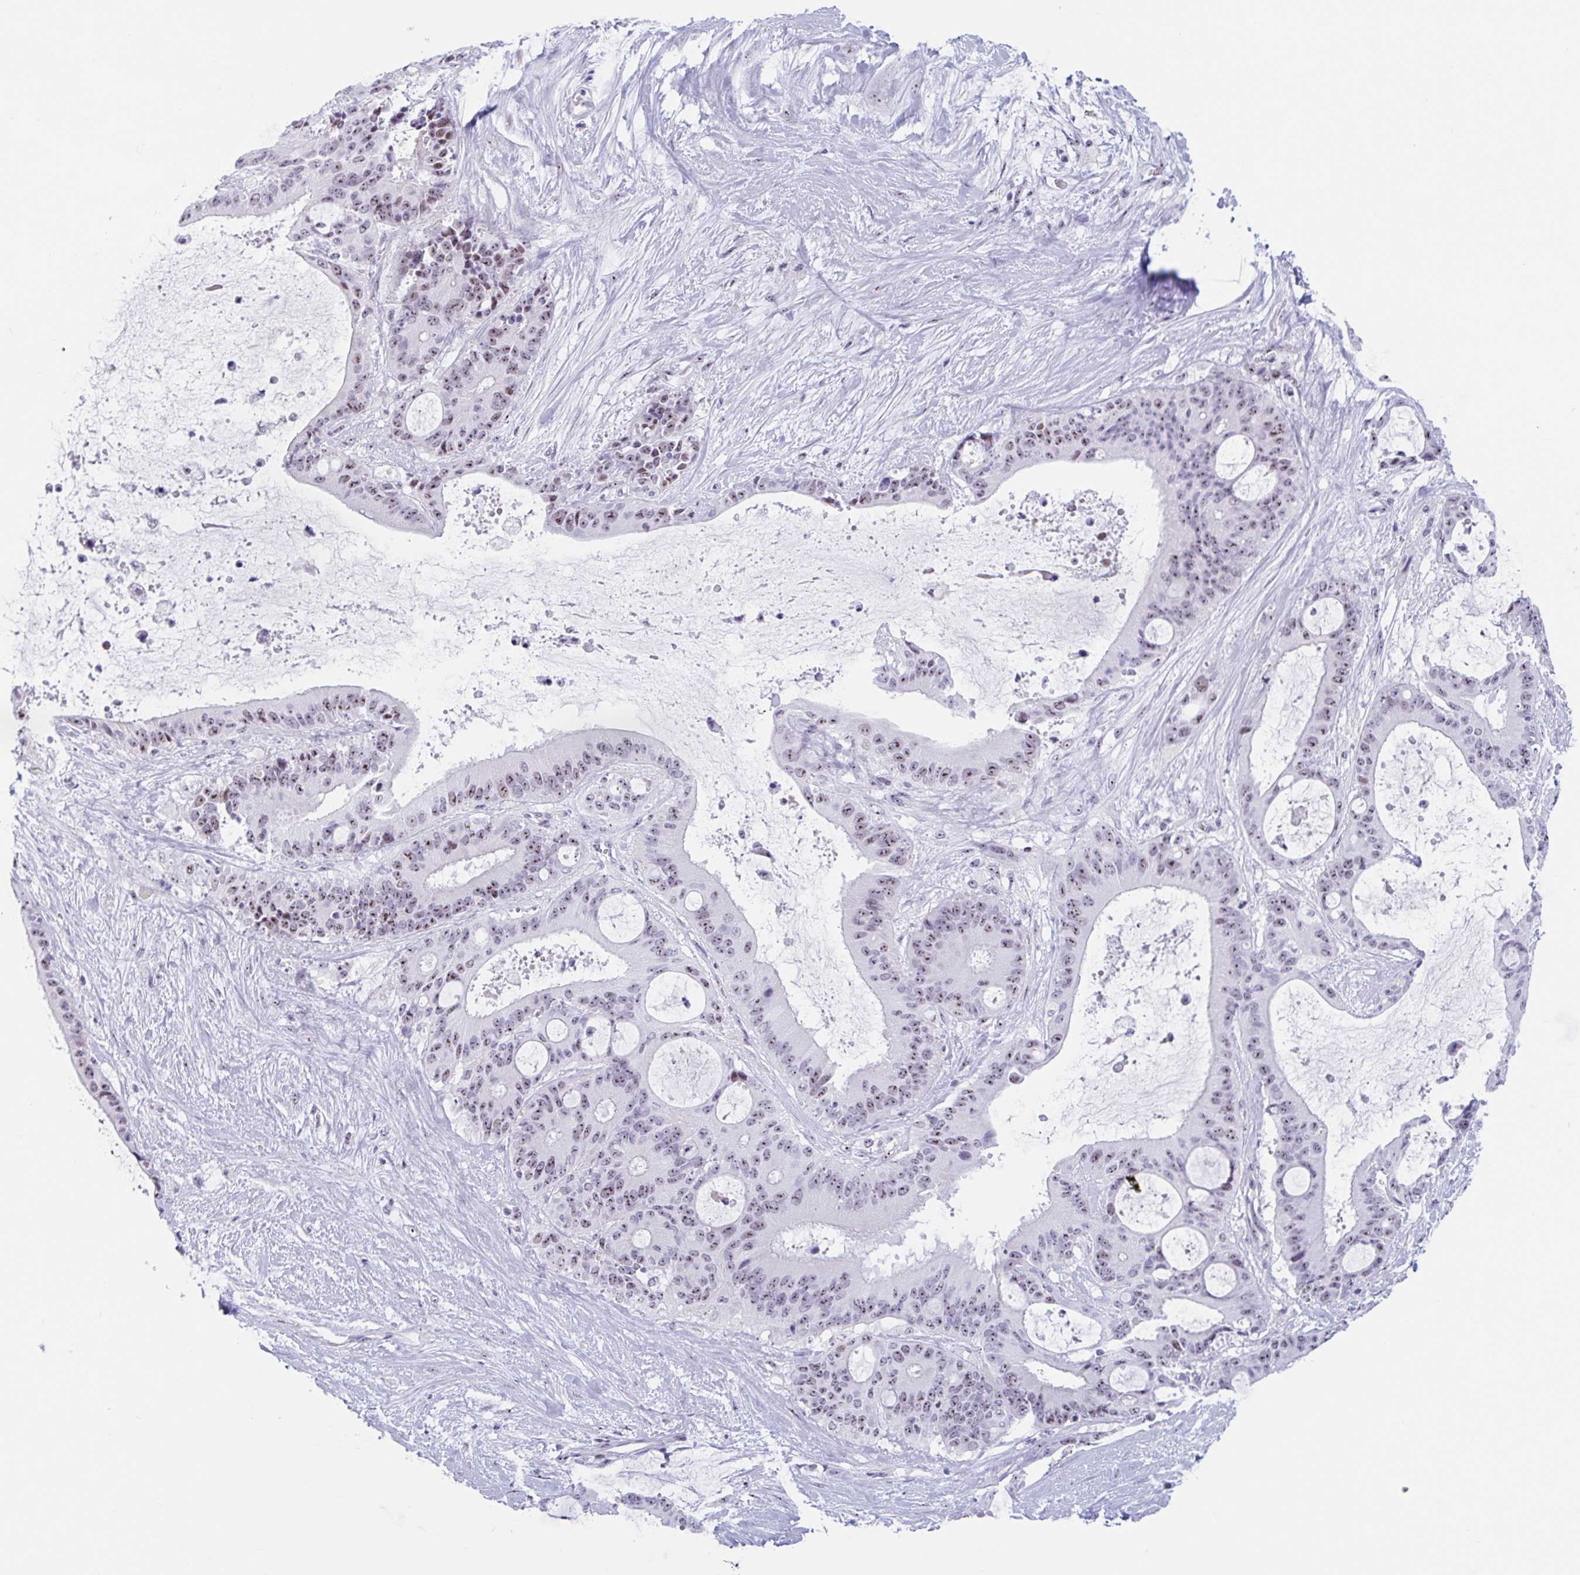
{"staining": {"intensity": "moderate", "quantity": ">75%", "location": "nuclear"}, "tissue": "liver cancer", "cell_type": "Tumor cells", "image_type": "cancer", "snomed": [{"axis": "morphology", "description": "Normal tissue, NOS"}, {"axis": "morphology", "description": "Cholangiocarcinoma"}, {"axis": "topography", "description": "Liver"}, {"axis": "topography", "description": "Peripheral nerve tissue"}], "caption": "Immunohistochemistry (DAB (3,3'-diaminobenzidine)) staining of liver cancer displays moderate nuclear protein positivity in approximately >75% of tumor cells.", "gene": "LENG9", "patient": {"sex": "female", "age": 73}}